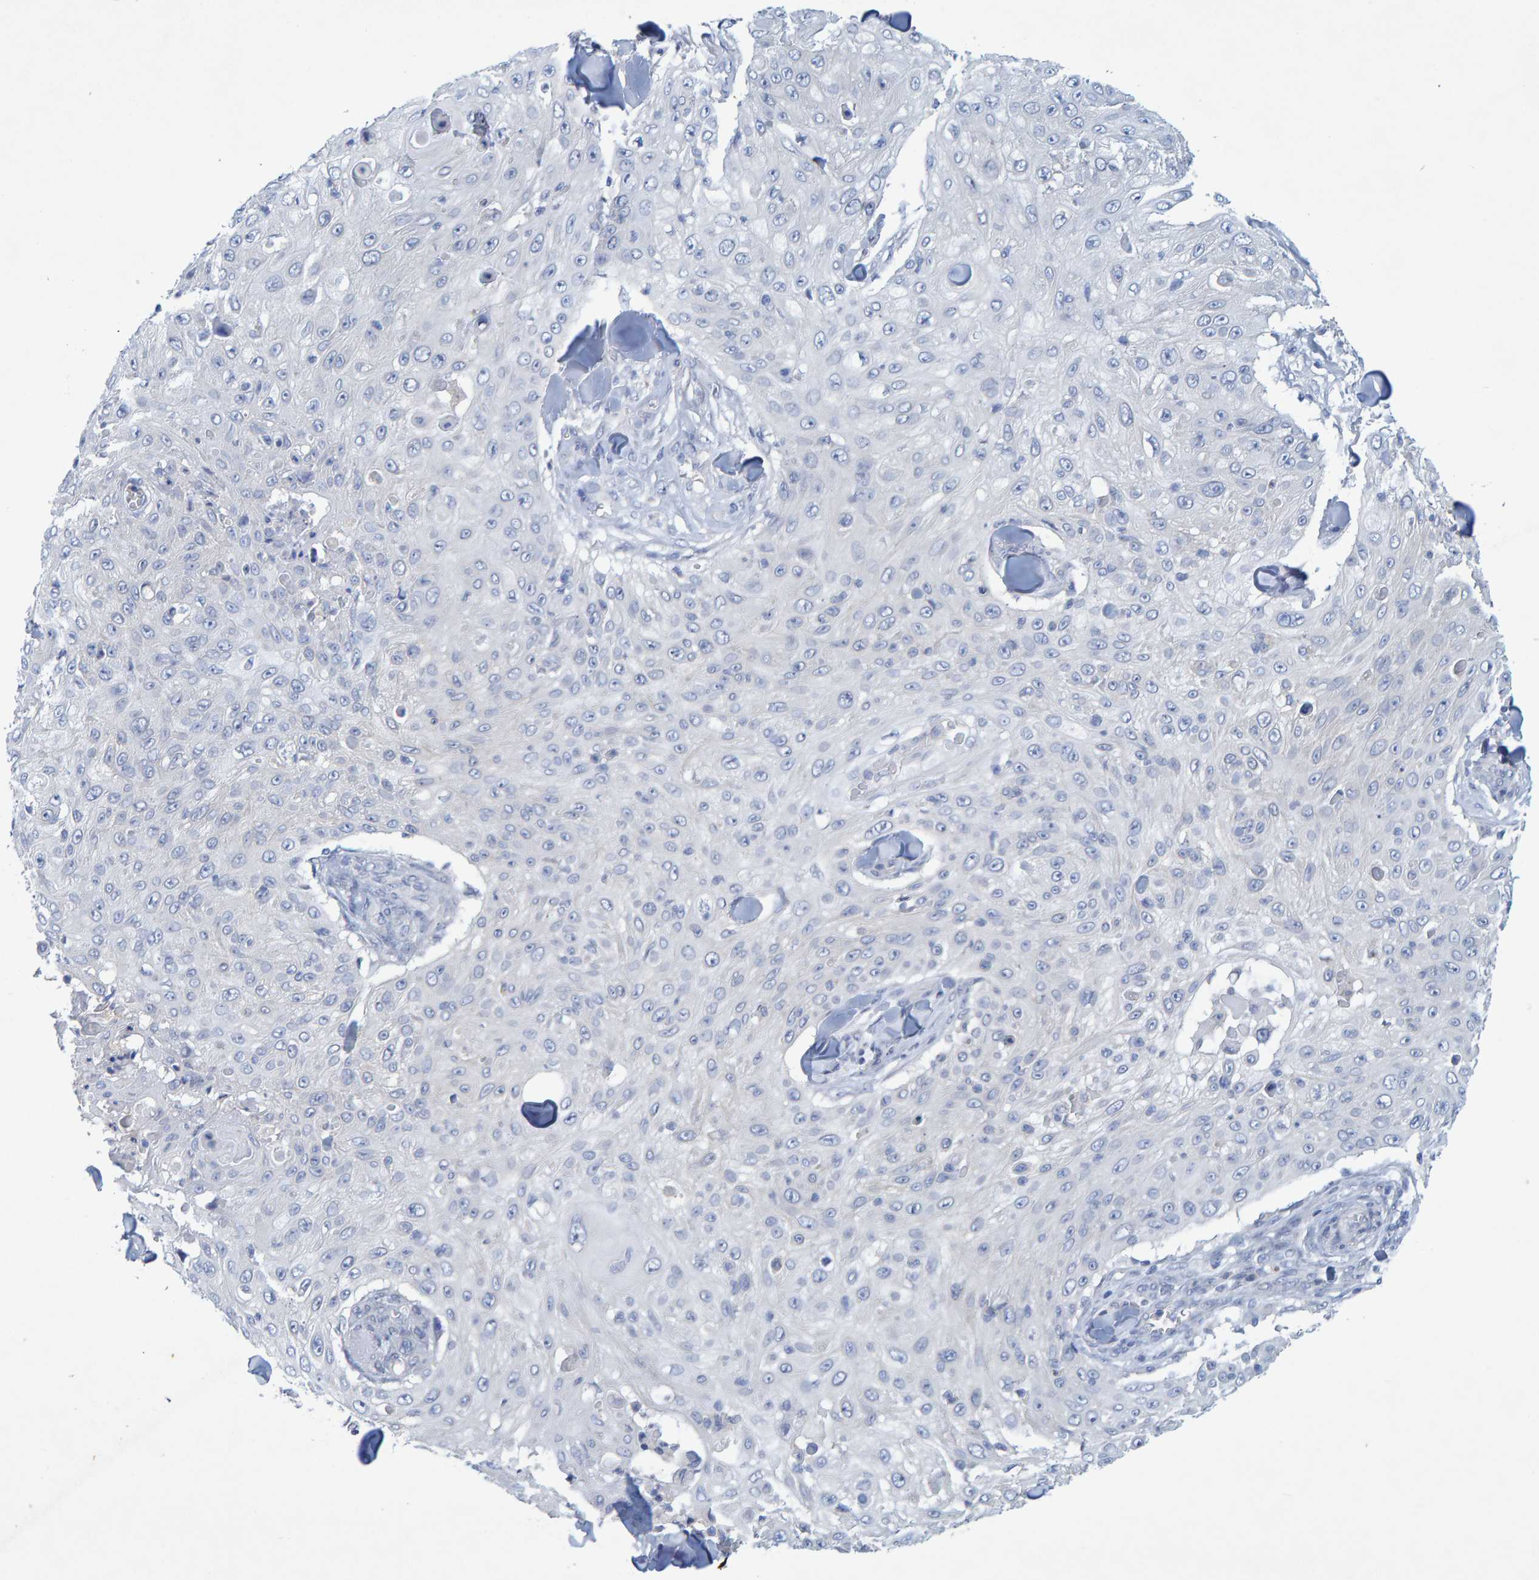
{"staining": {"intensity": "negative", "quantity": "none", "location": "none"}, "tissue": "skin cancer", "cell_type": "Tumor cells", "image_type": "cancer", "snomed": [{"axis": "morphology", "description": "Squamous cell carcinoma, NOS"}, {"axis": "topography", "description": "Skin"}], "caption": "Immunohistochemical staining of human skin cancer shows no significant positivity in tumor cells. (DAB IHC, high magnification).", "gene": "ALAD", "patient": {"sex": "male", "age": 86}}